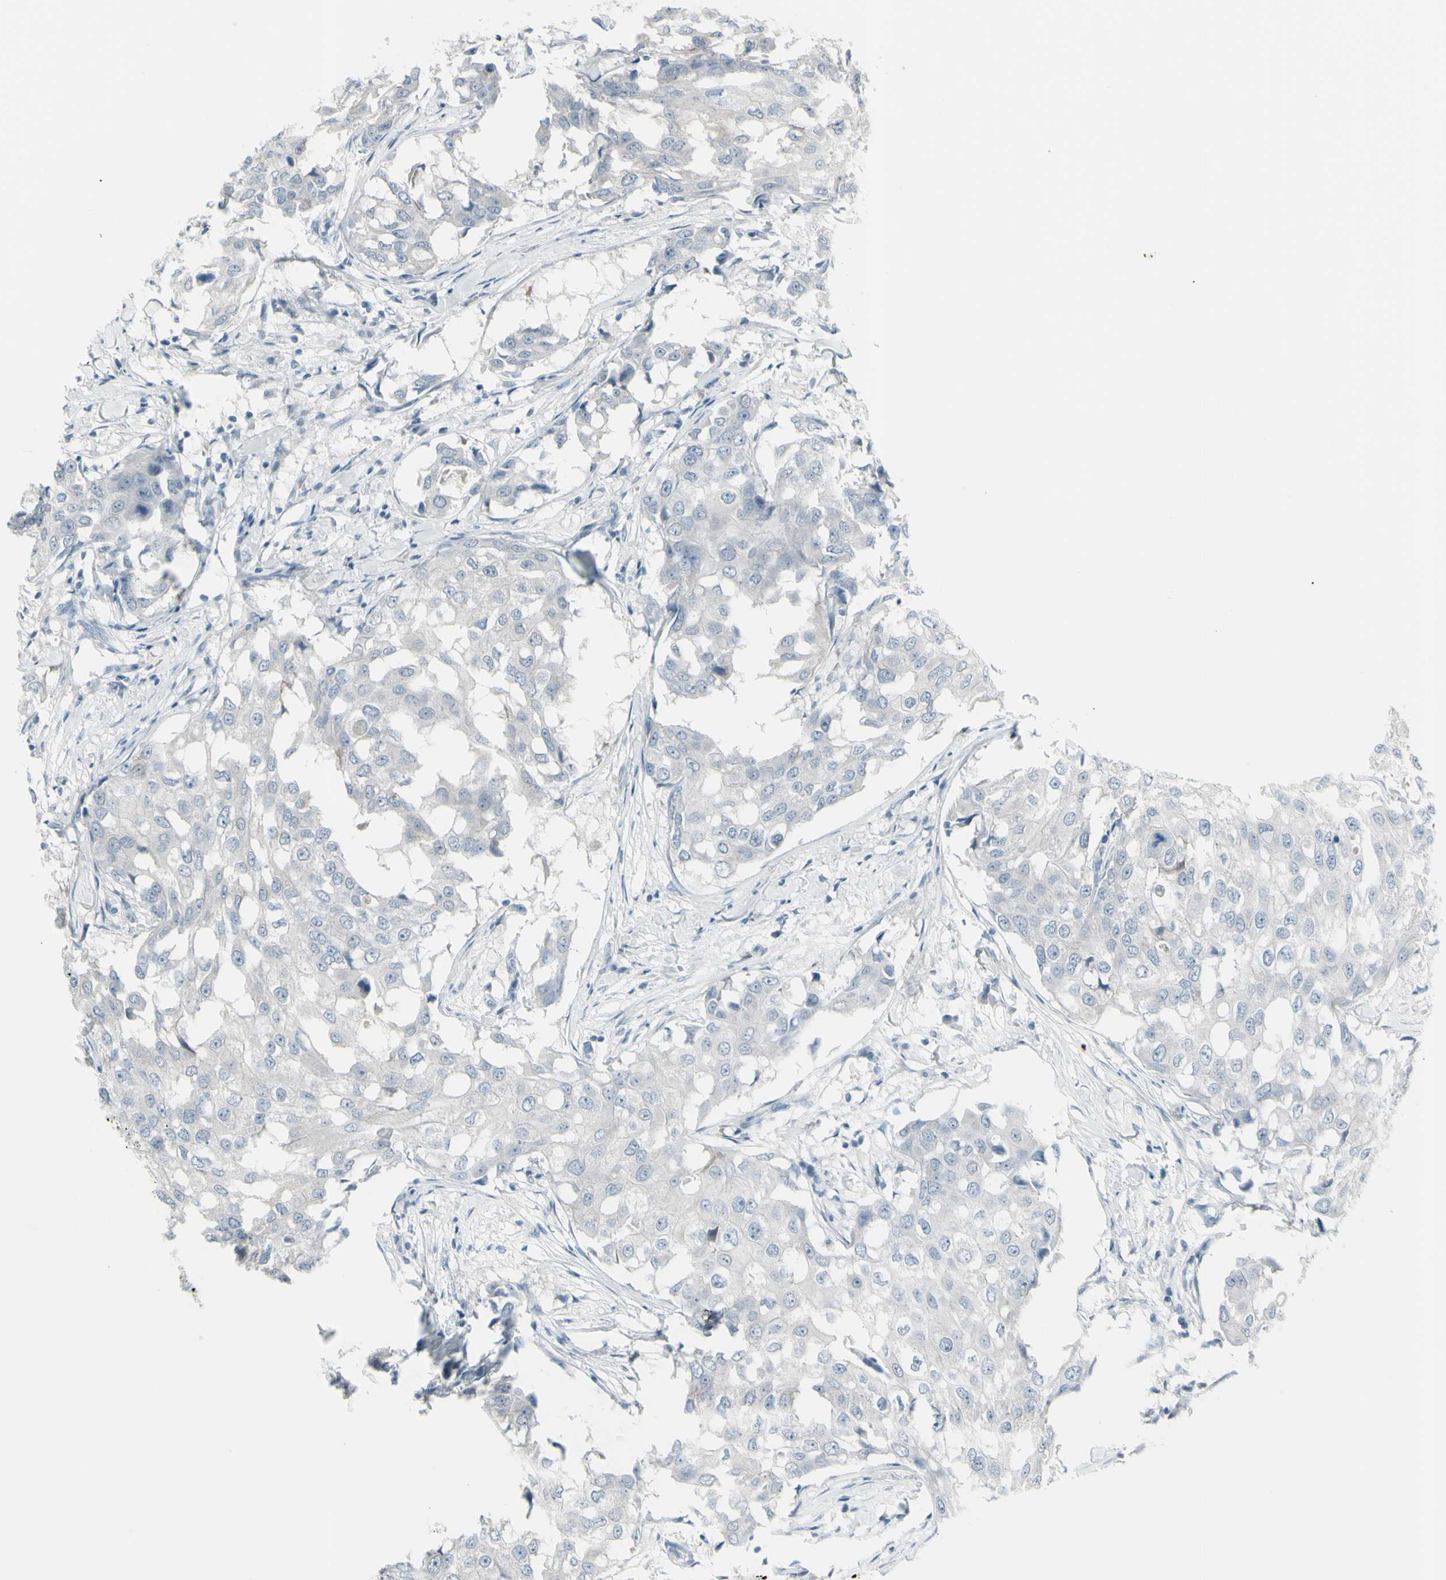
{"staining": {"intensity": "negative", "quantity": "none", "location": "none"}, "tissue": "breast cancer", "cell_type": "Tumor cells", "image_type": "cancer", "snomed": [{"axis": "morphology", "description": "Duct carcinoma"}, {"axis": "topography", "description": "Breast"}], "caption": "Immunohistochemical staining of human intraductal carcinoma (breast) displays no significant expression in tumor cells.", "gene": "RAB3A", "patient": {"sex": "female", "age": 27}}